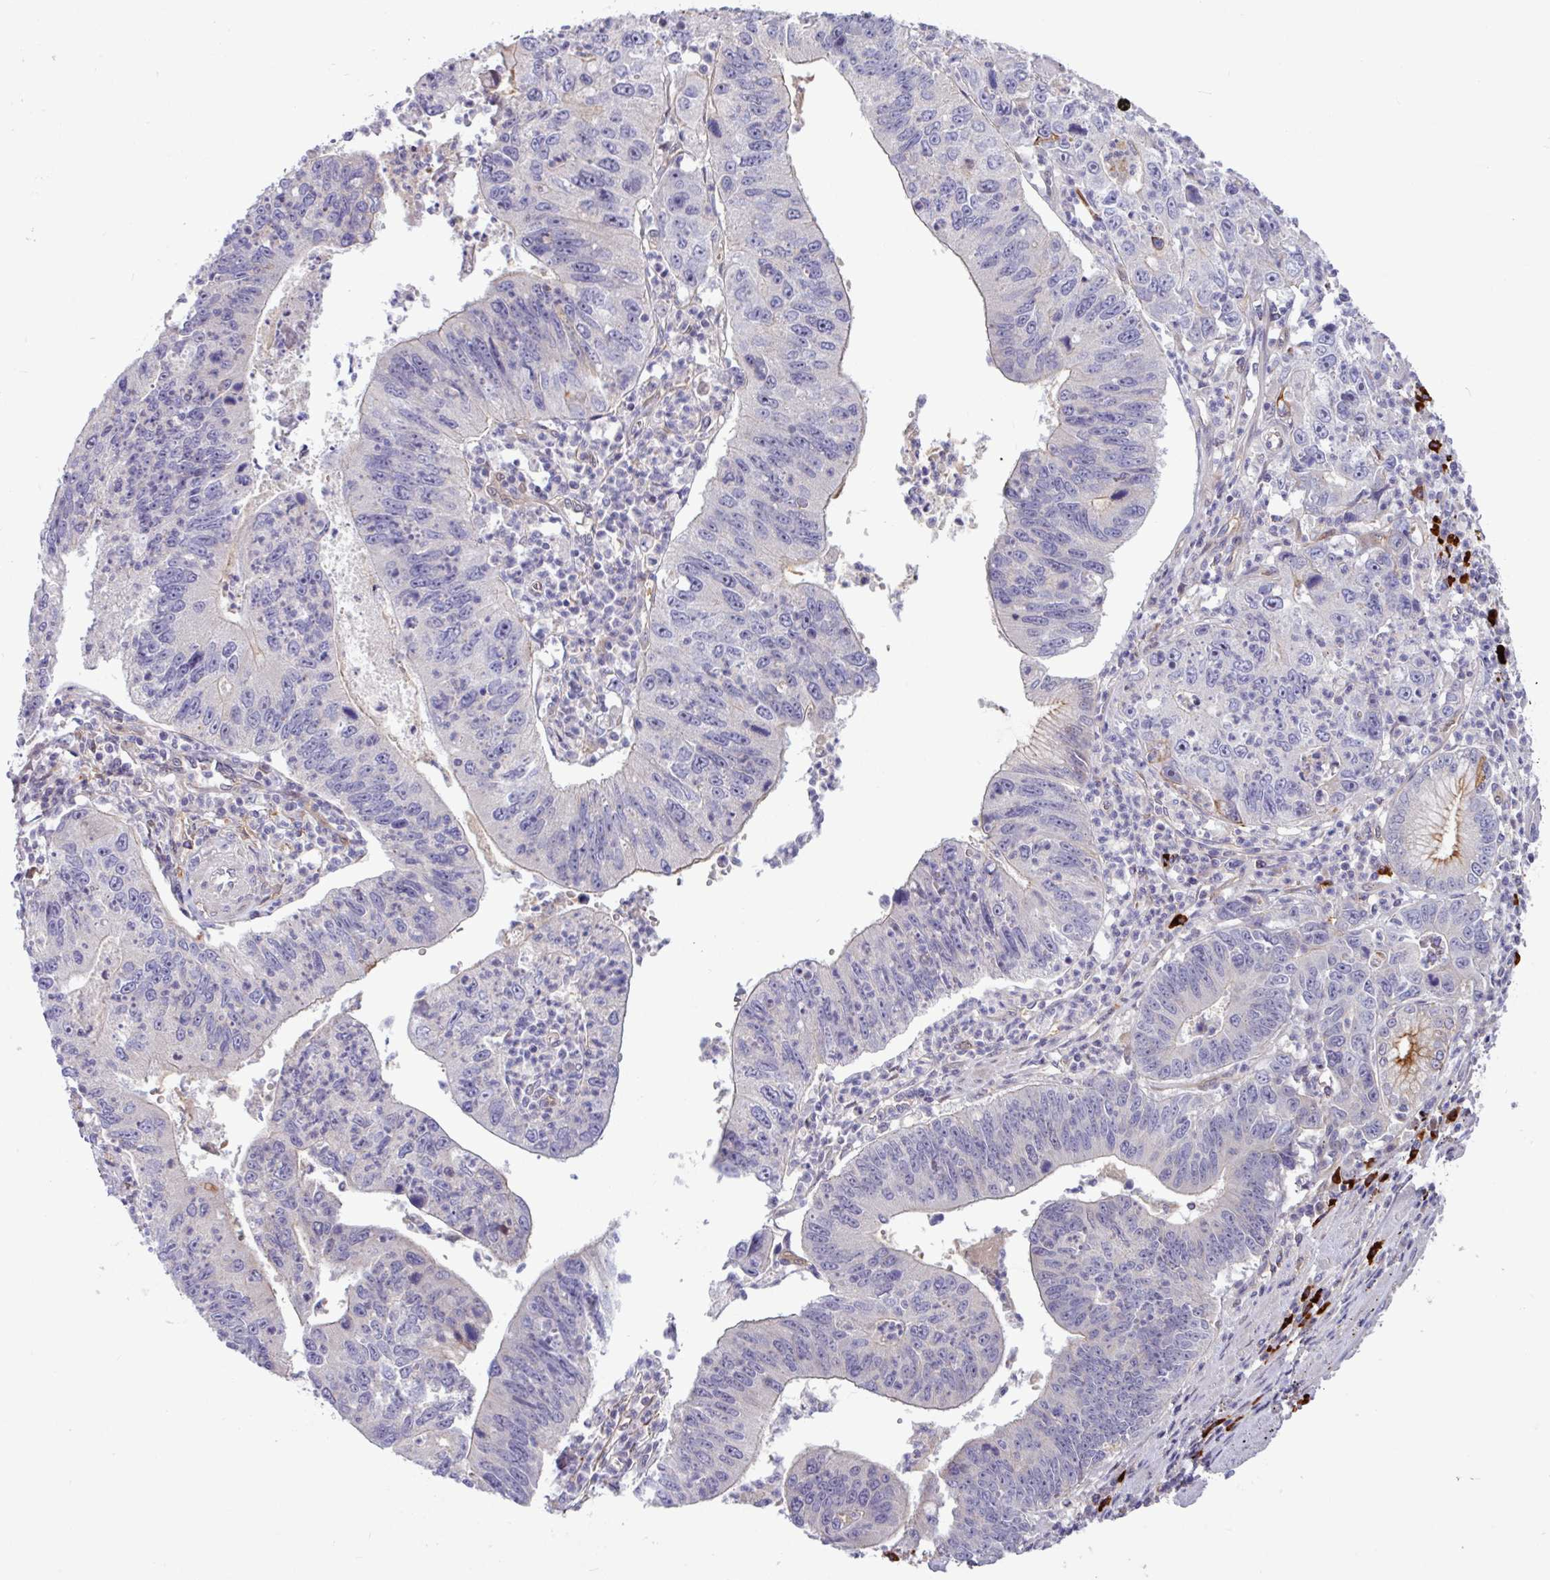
{"staining": {"intensity": "weak", "quantity": "<25%", "location": "cytoplasmic/membranous"}, "tissue": "stomach cancer", "cell_type": "Tumor cells", "image_type": "cancer", "snomed": [{"axis": "morphology", "description": "Adenocarcinoma, NOS"}, {"axis": "topography", "description": "Stomach"}], "caption": "Immunohistochemistry (IHC) of human stomach cancer exhibits no staining in tumor cells. Nuclei are stained in blue.", "gene": "B4GALNT4", "patient": {"sex": "male", "age": 59}}